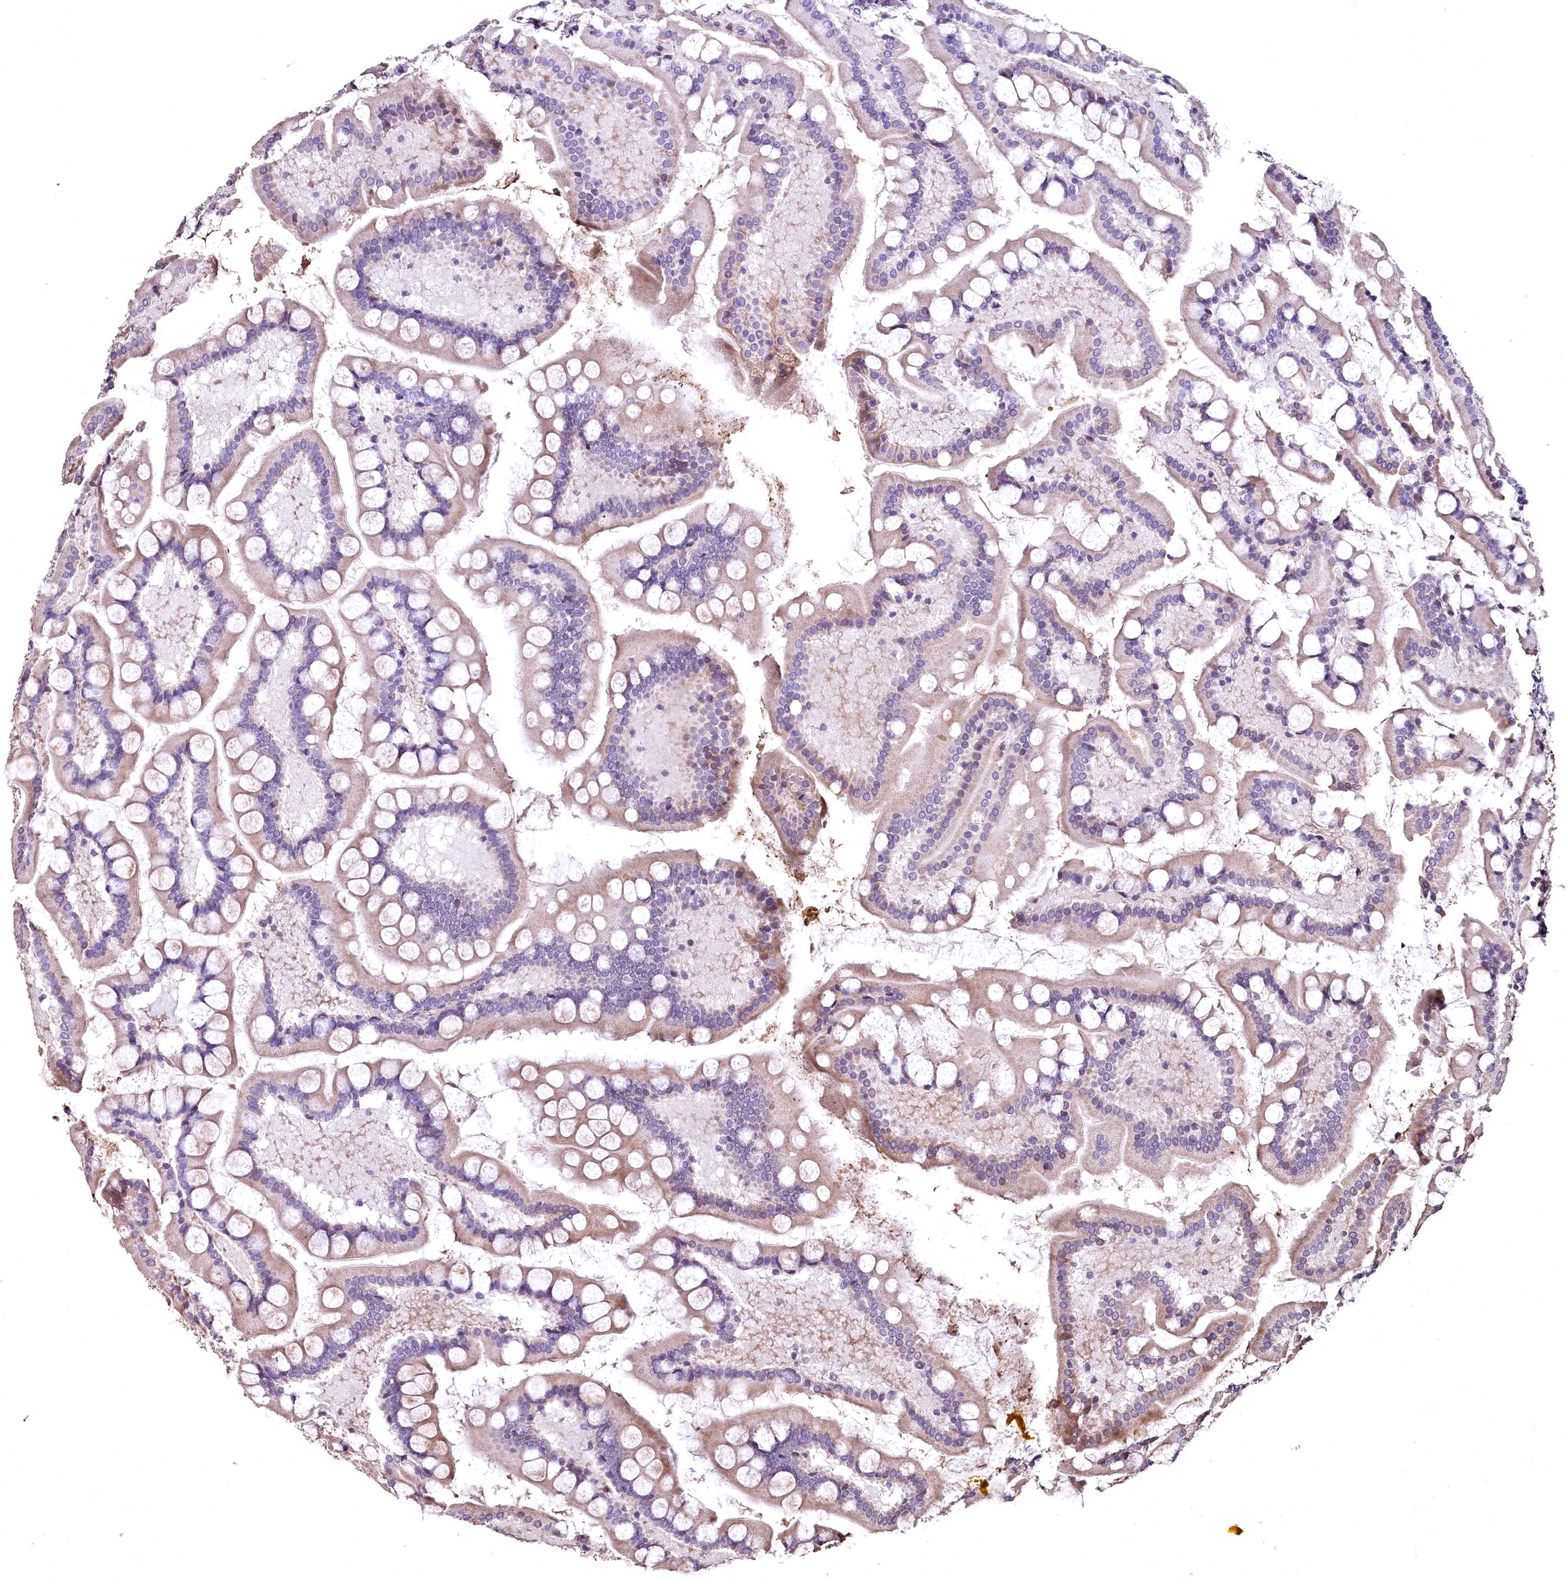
{"staining": {"intensity": "weak", "quantity": "25%-75%", "location": "cytoplasmic/membranous"}, "tissue": "small intestine", "cell_type": "Glandular cells", "image_type": "normal", "snomed": [{"axis": "morphology", "description": "Normal tissue, NOS"}, {"axis": "topography", "description": "Small intestine"}], "caption": "Glandular cells exhibit low levels of weak cytoplasmic/membranous positivity in about 25%-75% of cells in normal small intestine.", "gene": "SPTA1", "patient": {"sex": "male", "age": 41}}